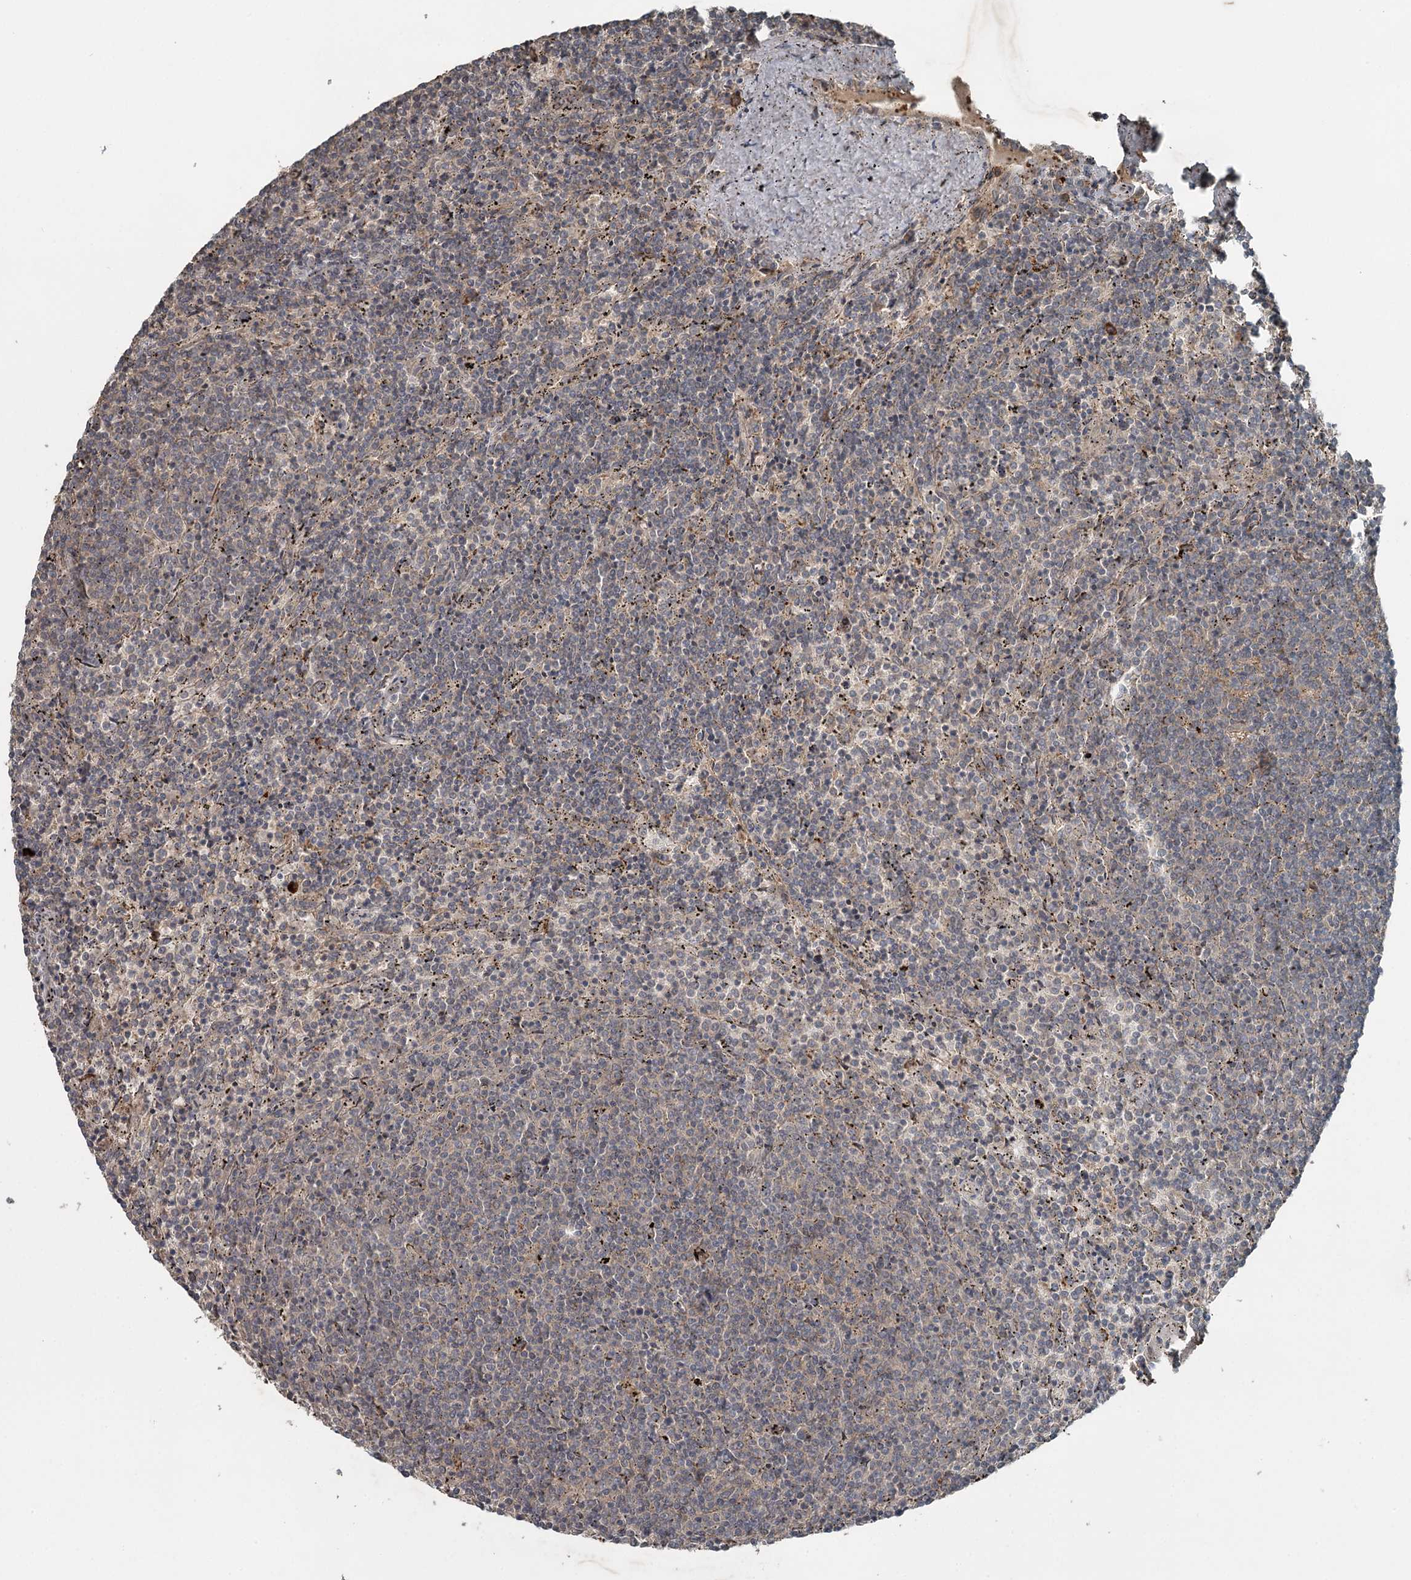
{"staining": {"intensity": "negative", "quantity": "none", "location": "none"}, "tissue": "lymphoma", "cell_type": "Tumor cells", "image_type": "cancer", "snomed": [{"axis": "morphology", "description": "Malignant lymphoma, non-Hodgkin's type, Low grade"}, {"axis": "topography", "description": "Spleen"}], "caption": "There is no significant positivity in tumor cells of lymphoma.", "gene": "SLC39A8", "patient": {"sex": "female", "age": 50}}